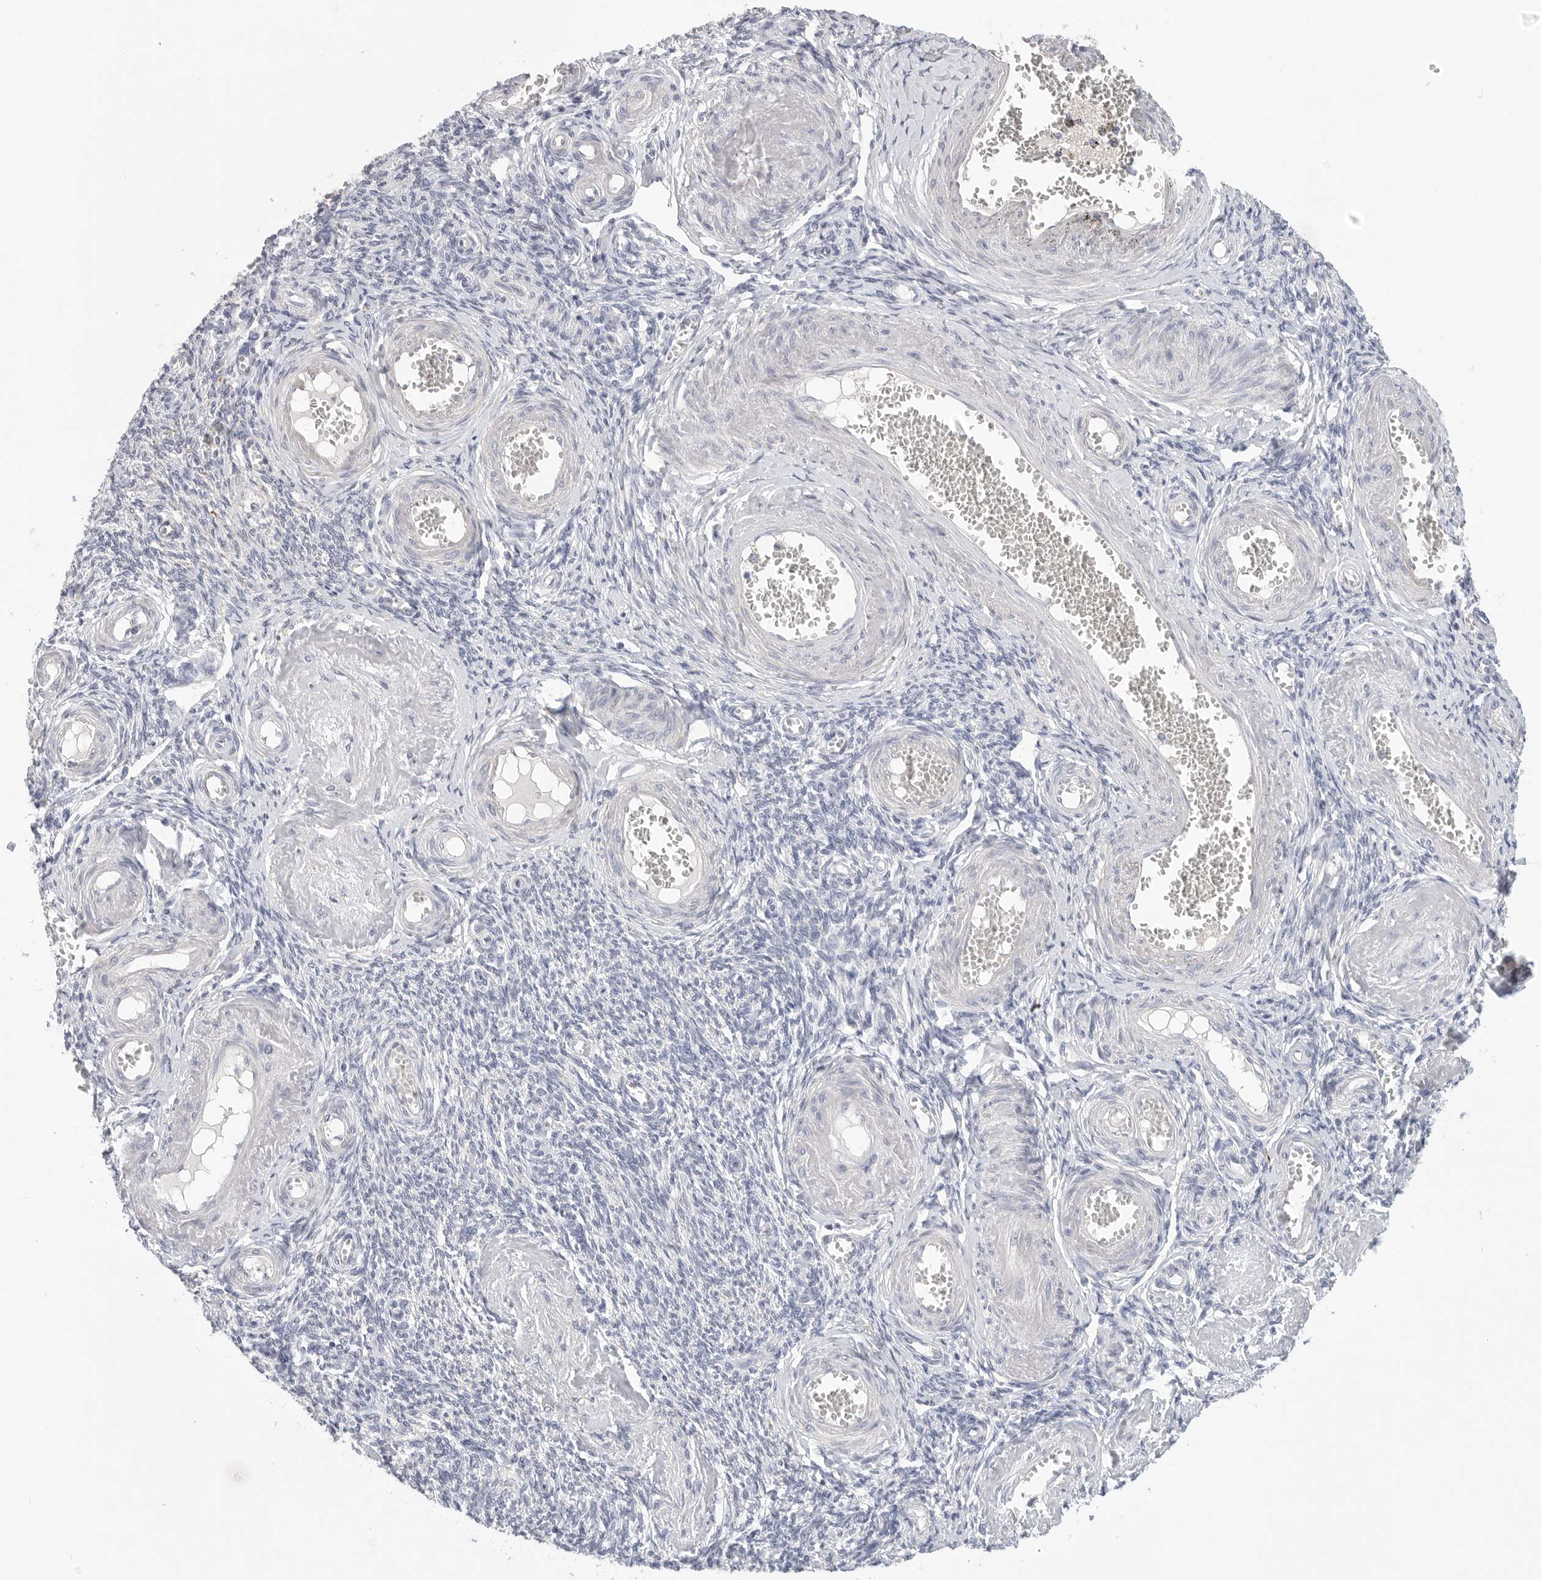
{"staining": {"intensity": "negative", "quantity": "none", "location": "none"}, "tissue": "adipose tissue", "cell_type": "Adipocytes", "image_type": "normal", "snomed": [{"axis": "morphology", "description": "Normal tissue, NOS"}, {"axis": "topography", "description": "Vascular tissue"}, {"axis": "topography", "description": "Fallopian tube"}, {"axis": "topography", "description": "Ovary"}], "caption": "A high-resolution photomicrograph shows IHC staining of unremarkable adipose tissue, which demonstrates no significant positivity in adipocytes. Nuclei are stained in blue.", "gene": "FBN2", "patient": {"sex": "female", "age": 67}}